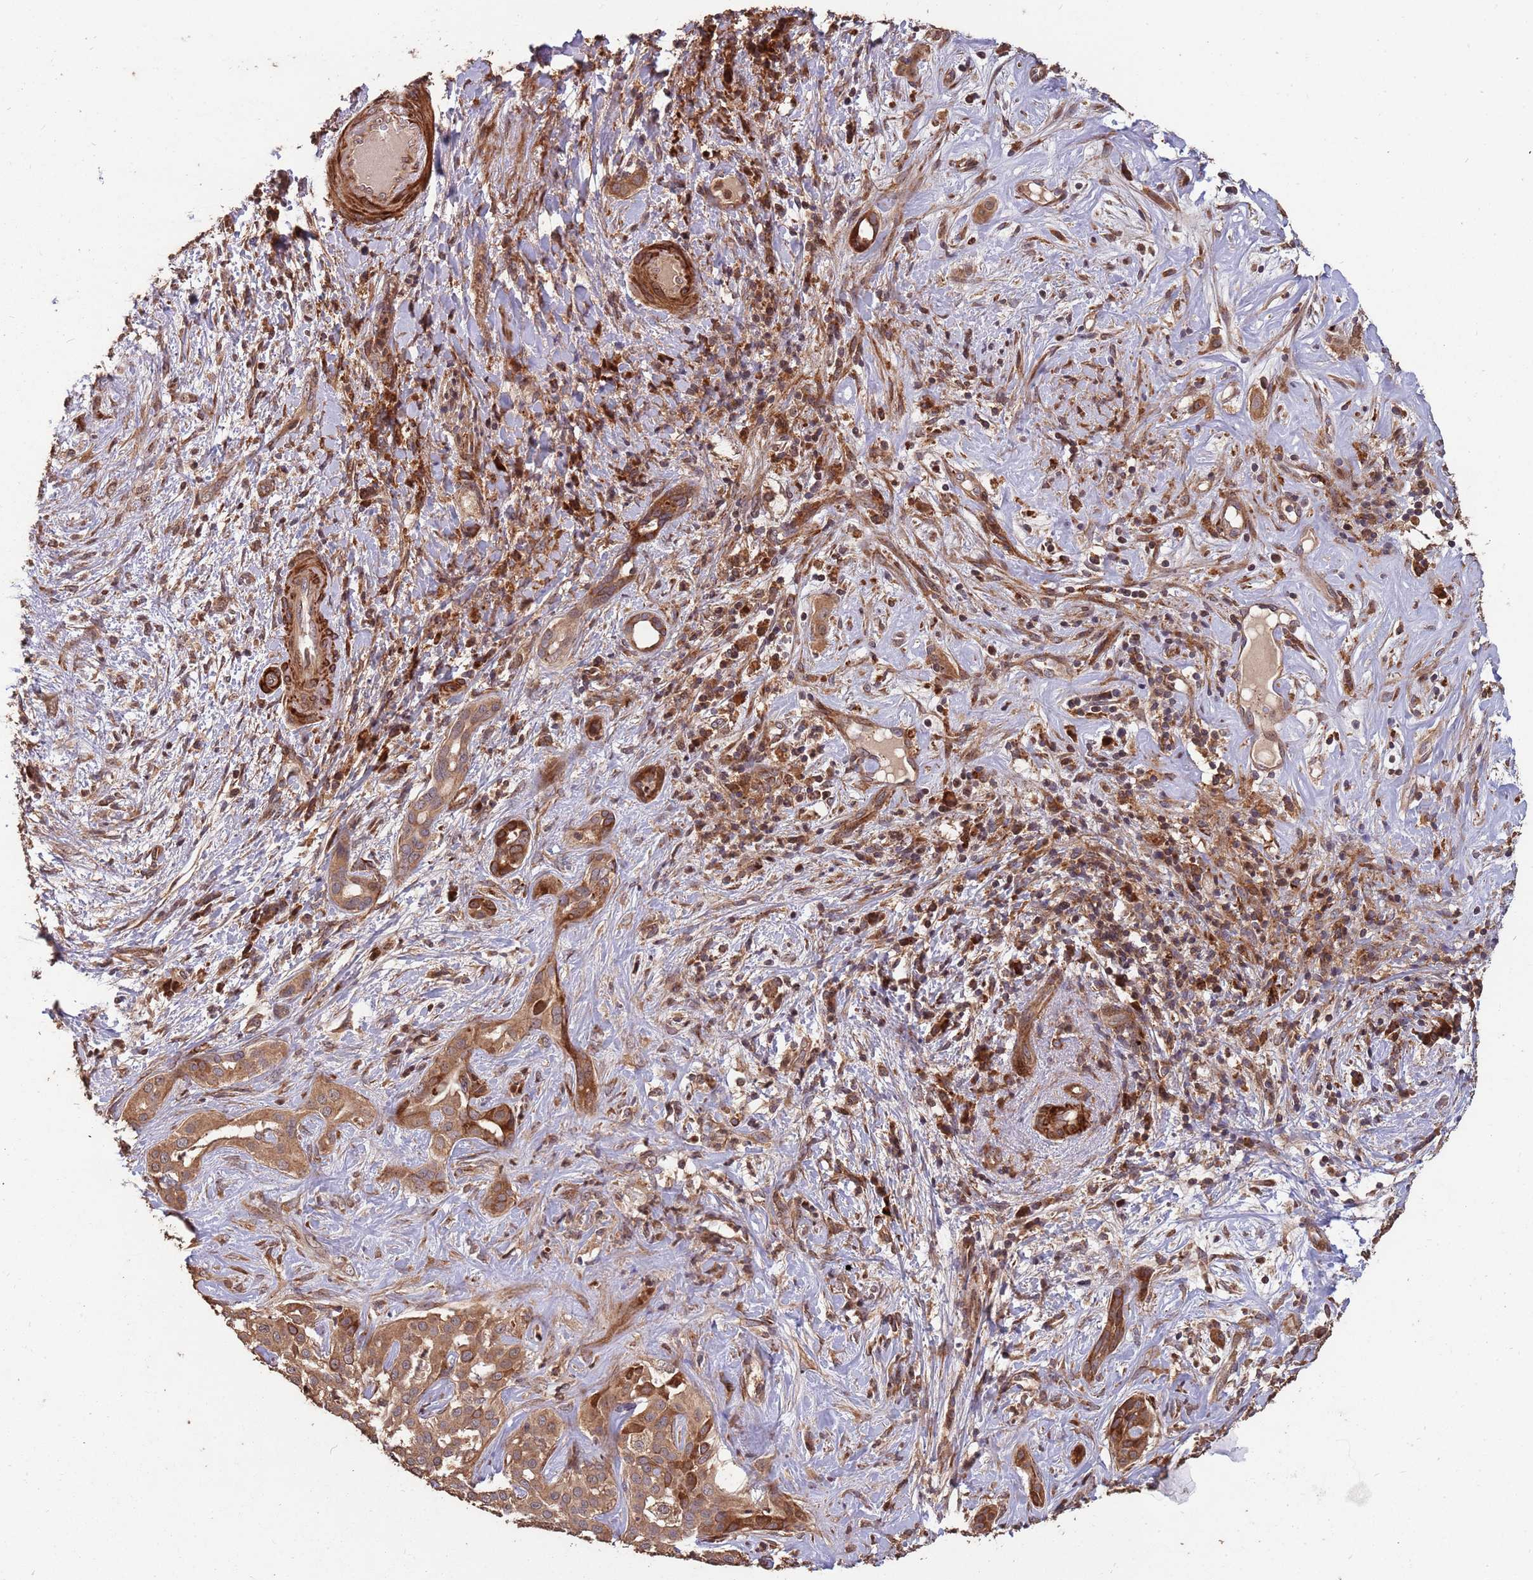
{"staining": {"intensity": "moderate", "quantity": ">75%", "location": "cytoplasmic/membranous"}, "tissue": "liver cancer", "cell_type": "Tumor cells", "image_type": "cancer", "snomed": [{"axis": "morphology", "description": "Cholangiocarcinoma"}, {"axis": "topography", "description": "Liver"}], "caption": "Protein staining of liver cholangiocarcinoma tissue displays moderate cytoplasmic/membranous positivity in approximately >75% of tumor cells.", "gene": "ZNF428", "patient": {"sex": "male", "age": 67}}